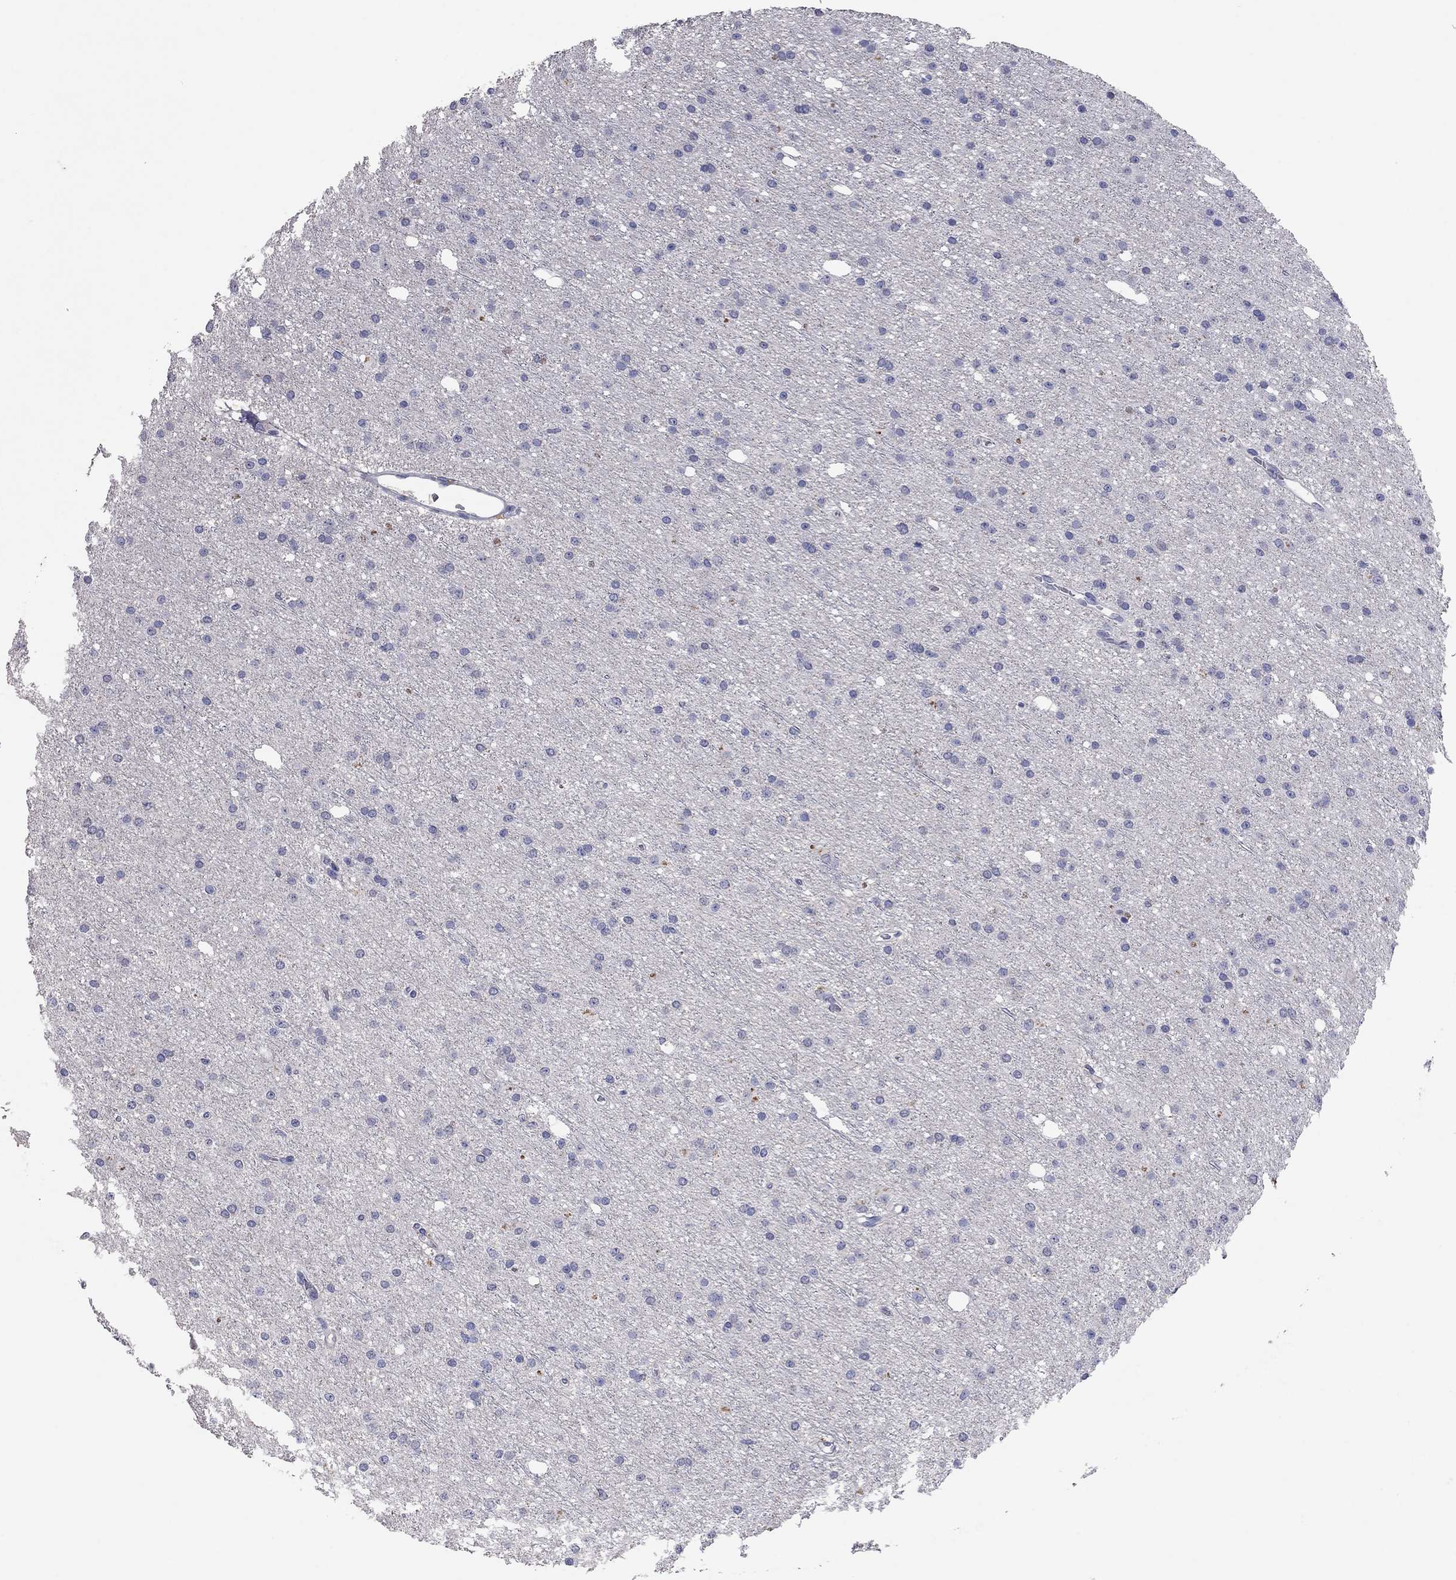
{"staining": {"intensity": "negative", "quantity": "none", "location": "none"}, "tissue": "glioma", "cell_type": "Tumor cells", "image_type": "cancer", "snomed": [{"axis": "morphology", "description": "Glioma, malignant, Low grade"}, {"axis": "topography", "description": "Brain"}], "caption": "Immunohistochemistry of human glioma reveals no staining in tumor cells.", "gene": "MMP13", "patient": {"sex": "male", "age": 27}}